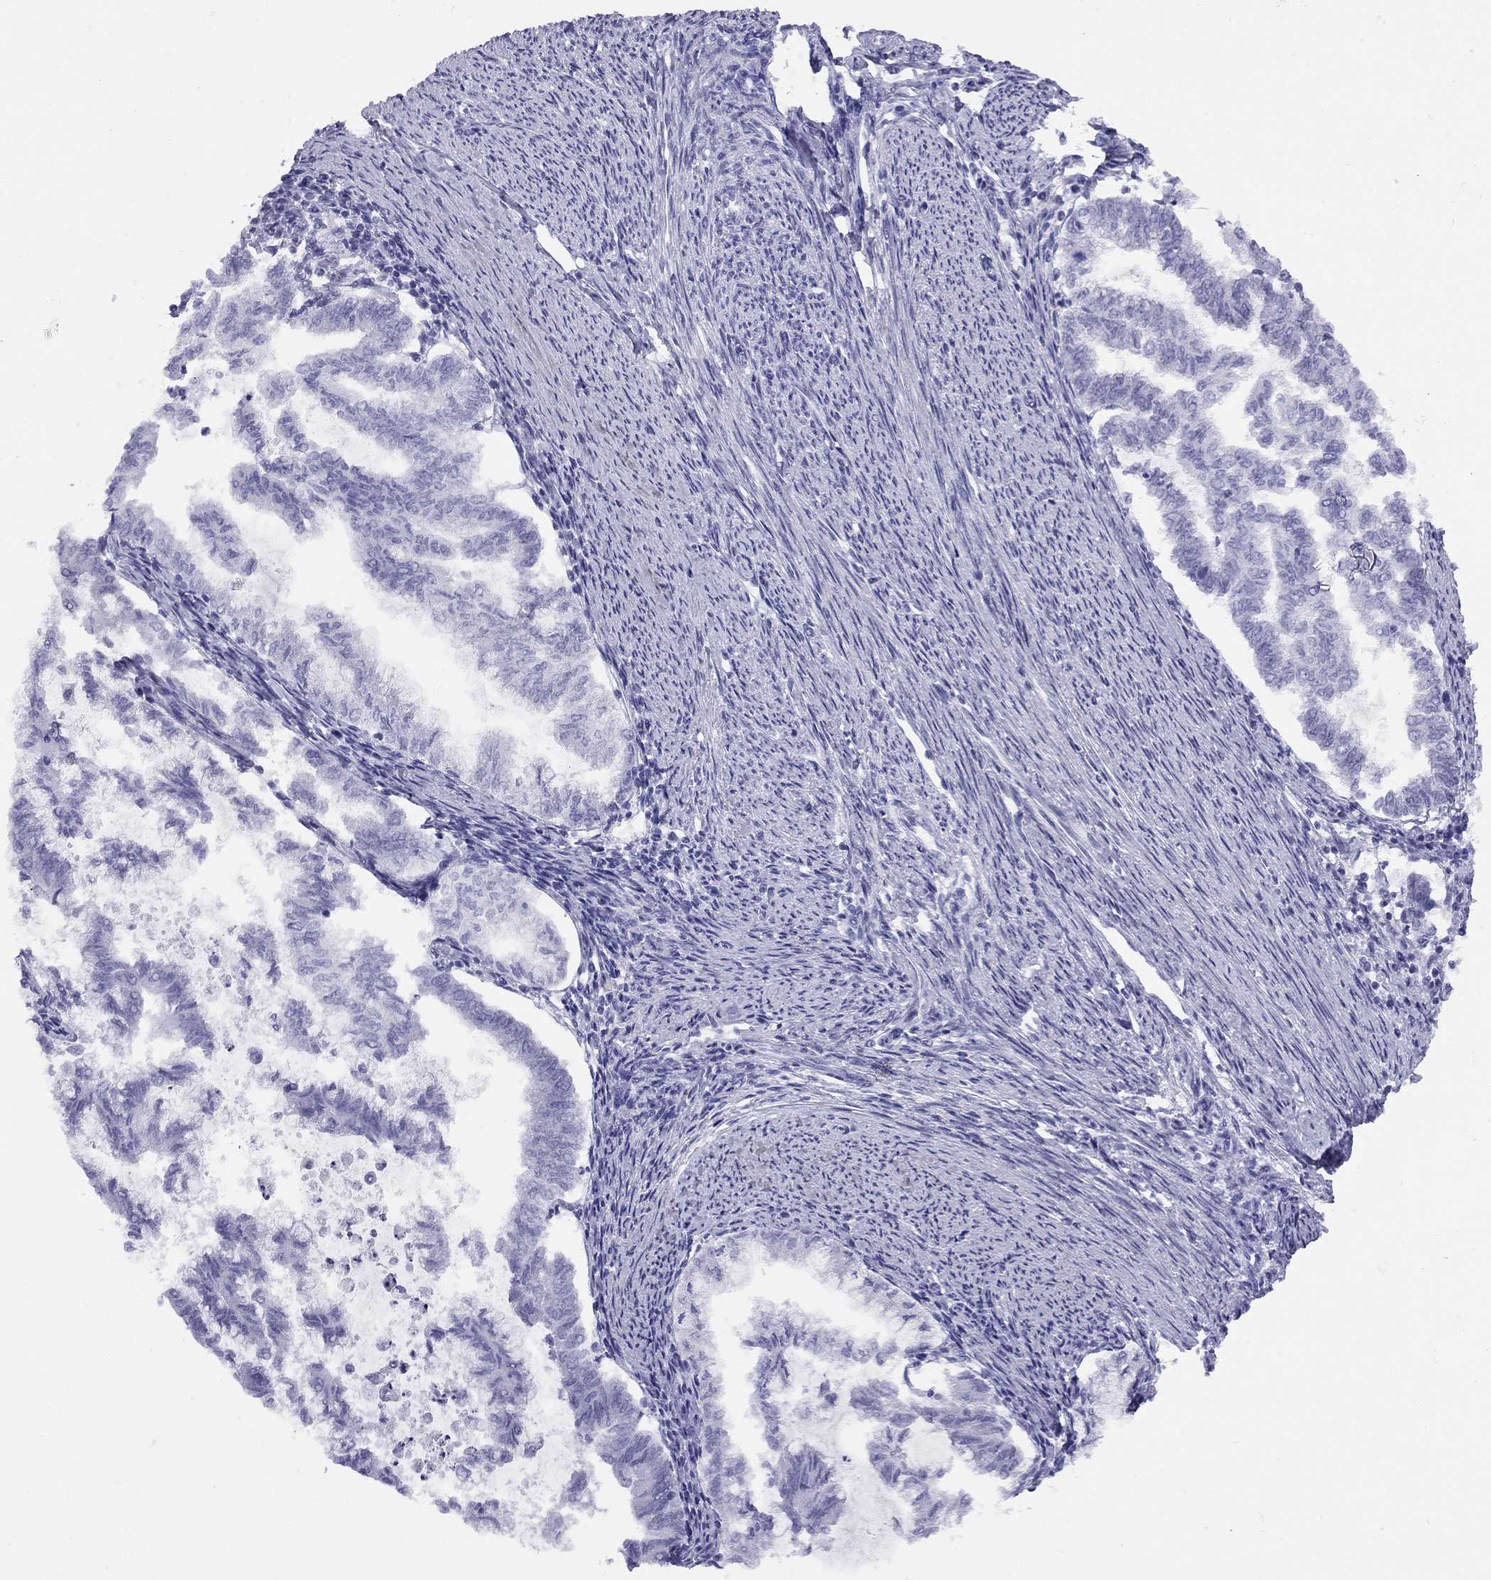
{"staining": {"intensity": "negative", "quantity": "none", "location": "none"}, "tissue": "endometrial cancer", "cell_type": "Tumor cells", "image_type": "cancer", "snomed": [{"axis": "morphology", "description": "Adenocarcinoma, NOS"}, {"axis": "topography", "description": "Endometrium"}], "caption": "Adenocarcinoma (endometrial) was stained to show a protein in brown. There is no significant expression in tumor cells.", "gene": "LYAR", "patient": {"sex": "female", "age": 79}}